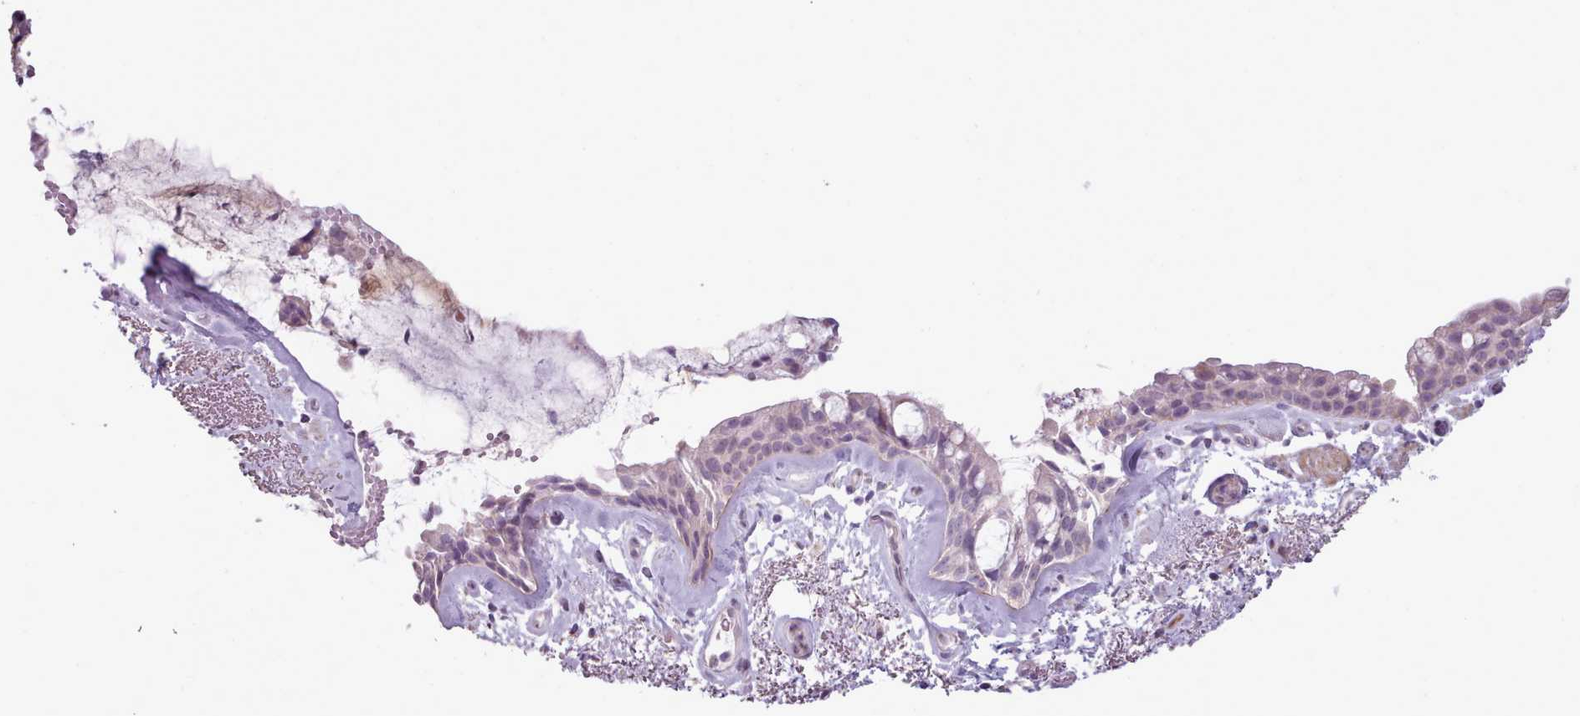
{"staining": {"intensity": "moderate", "quantity": "25%-75%", "location": "cytoplasmic/membranous"}, "tissue": "bronchus", "cell_type": "Respiratory epithelial cells", "image_type": "normal", "snomed": [{"axis": "morphology", "description": "Normal tissue, NOS"}, {"axis": "topography", "description": "Cartilage tissue"}, {"axis": "topography", "description": "Bronchus"}], "caption": "Immunohistochemistry (IHC) photomicrograph of benign bronchus: human bronchus stained using immunohistochemistry (IHC) exhibits medium levels of moderate protein expression localized specifically in the cytoplasmic/membranous of respiratory epithelial cells, appearing as a cytoplasmic/membranous brown color.", "gene": "PPP3R1", "patient": {"sex": "female", "age": 66}}